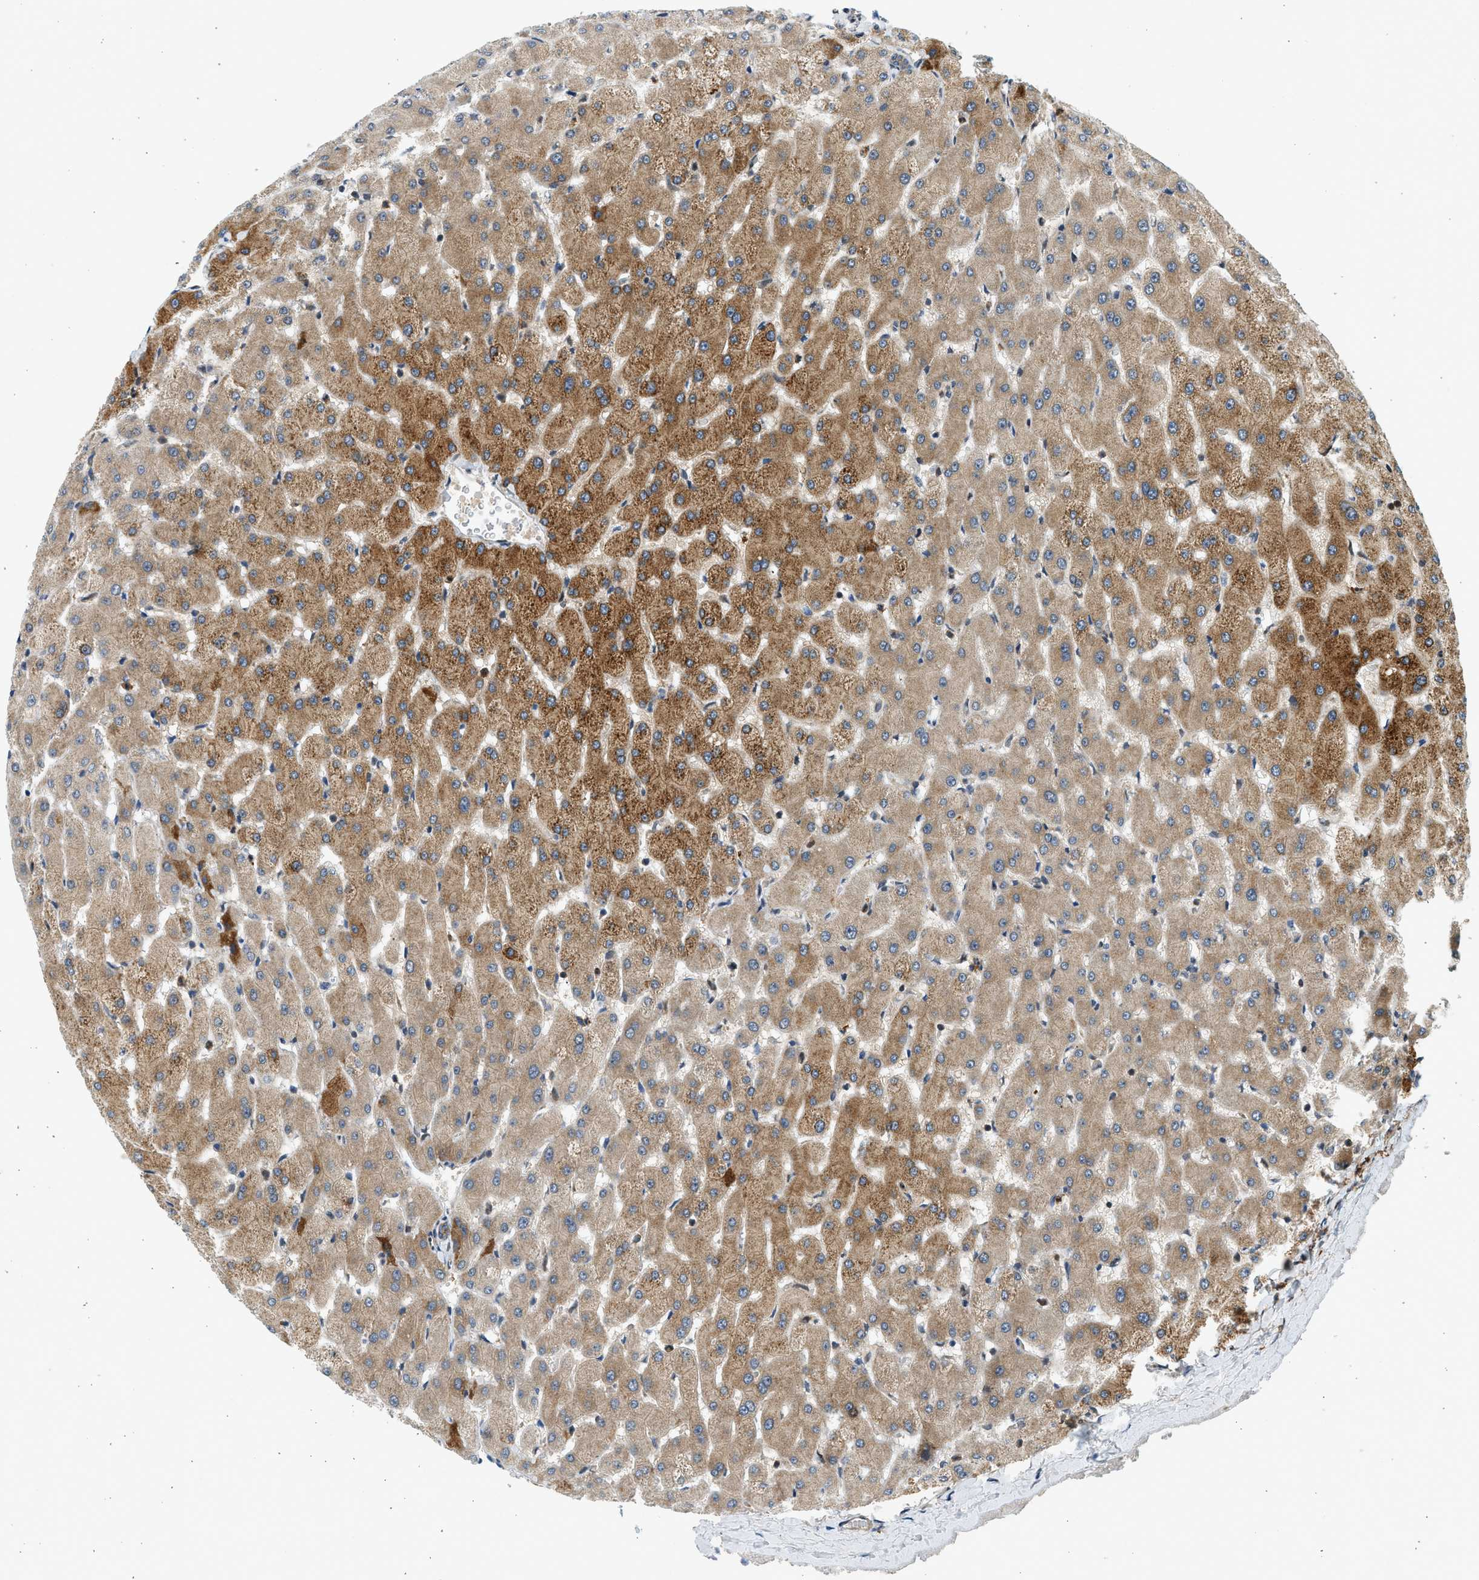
{"staining": {"intensity": "moderate", "quantity": "25%-75%", "location": "cytoplasmic/membranous"}, "tissue": "liver", "cell_type": "Cholangiocytes", "image_type": "normal", "snomed": [{"axis": "morphology", "description": "Normal tissue, NOS"}, {"axis": "topography", "description": "Liver"}], "caption": "IHC micrograph of benign liver: human liver stained using IHC exhibits medium levels of moderate protein expression localized specifically in the cytoplasmic/membranous of cholangiocytes, appearing as a cytoplasmic/membranous brown color.", "gene": "NRSN2", "patient": {"sex": "female", "age": 63}}